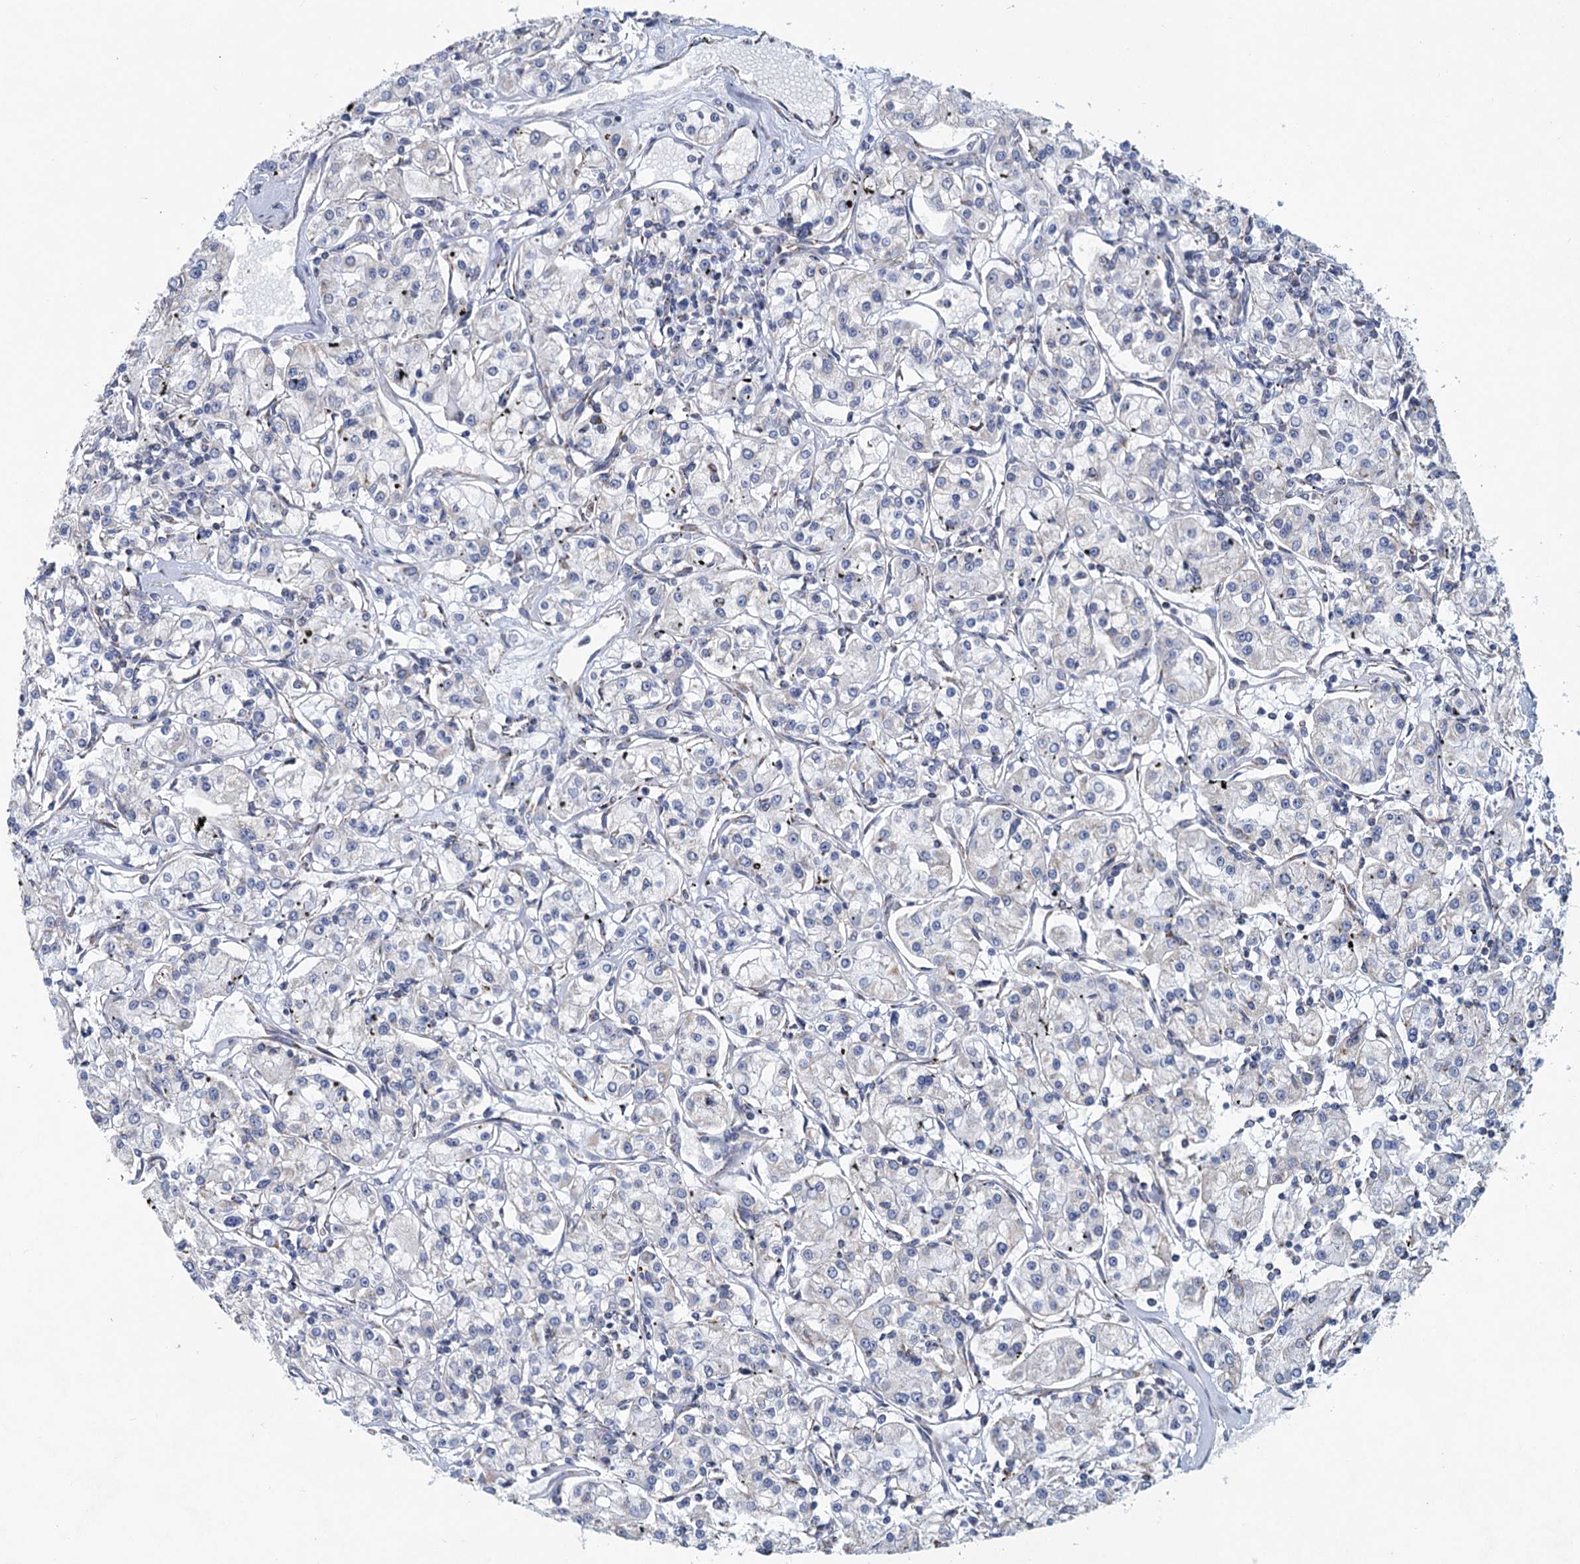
{"staining": {"intensity": "negative", "quantity": "none", "location": "none"}, "tissue": "renal cancer", "cell_type": "Tumor cells", "image_type": "cancer", "snomed": [{"axis": "morphology", "description": "Adenocarcinoma, NOS"}, {"axis": "topography", "description": "Kidney"}], "caption": "Immunohistochemistry photomicrograph of human adenocarcinoma (renal) stained for a protein (brown), which displays no staining in tumor cells.", "gene": "NDUFC2", "patient": {"sex": "female", "age": 59}}